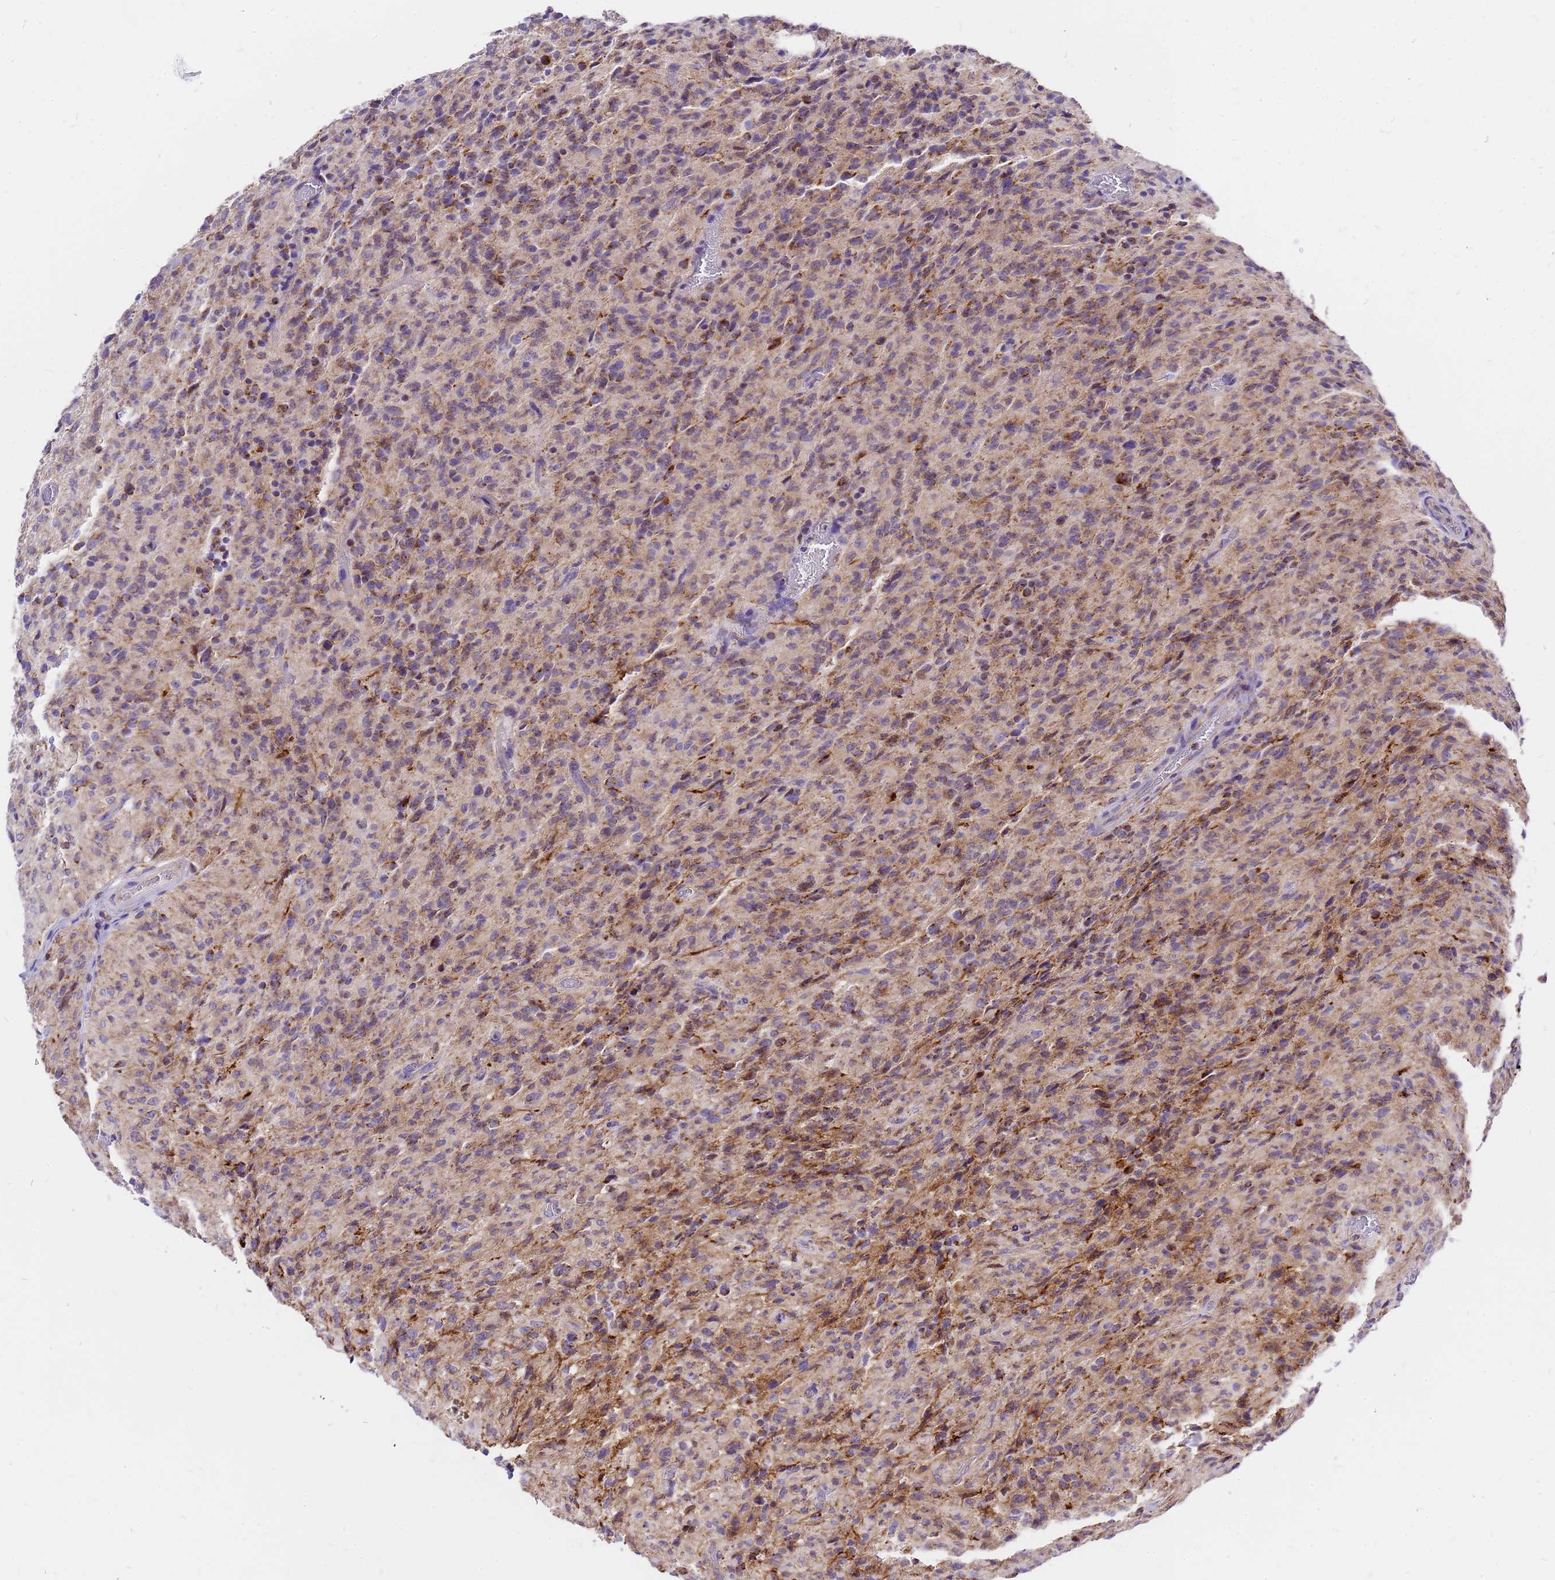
{"staining": {"intensity": "moderate", "quantity": "<25%", "location": "cytoplasmic/membranous"}, "tissue": "glioma", "cell_type": "Tumor cells", "image_type": "cancer", "snomed": [{"axis": "morphology", "description": "Glioma, malignant, High grade"}, {"axis": "topography", "description": "Brain"}], "caption": "Immunohistochemical staining of glioma displays low levels of moderate cytoplasmic/membranous staining in about <25% of tumor cells. (DAB IHC, brown staining for protein, blue staining for nuclei).", "gene": "MRPS26", "patient": {"sex": "female", "age": 57}}